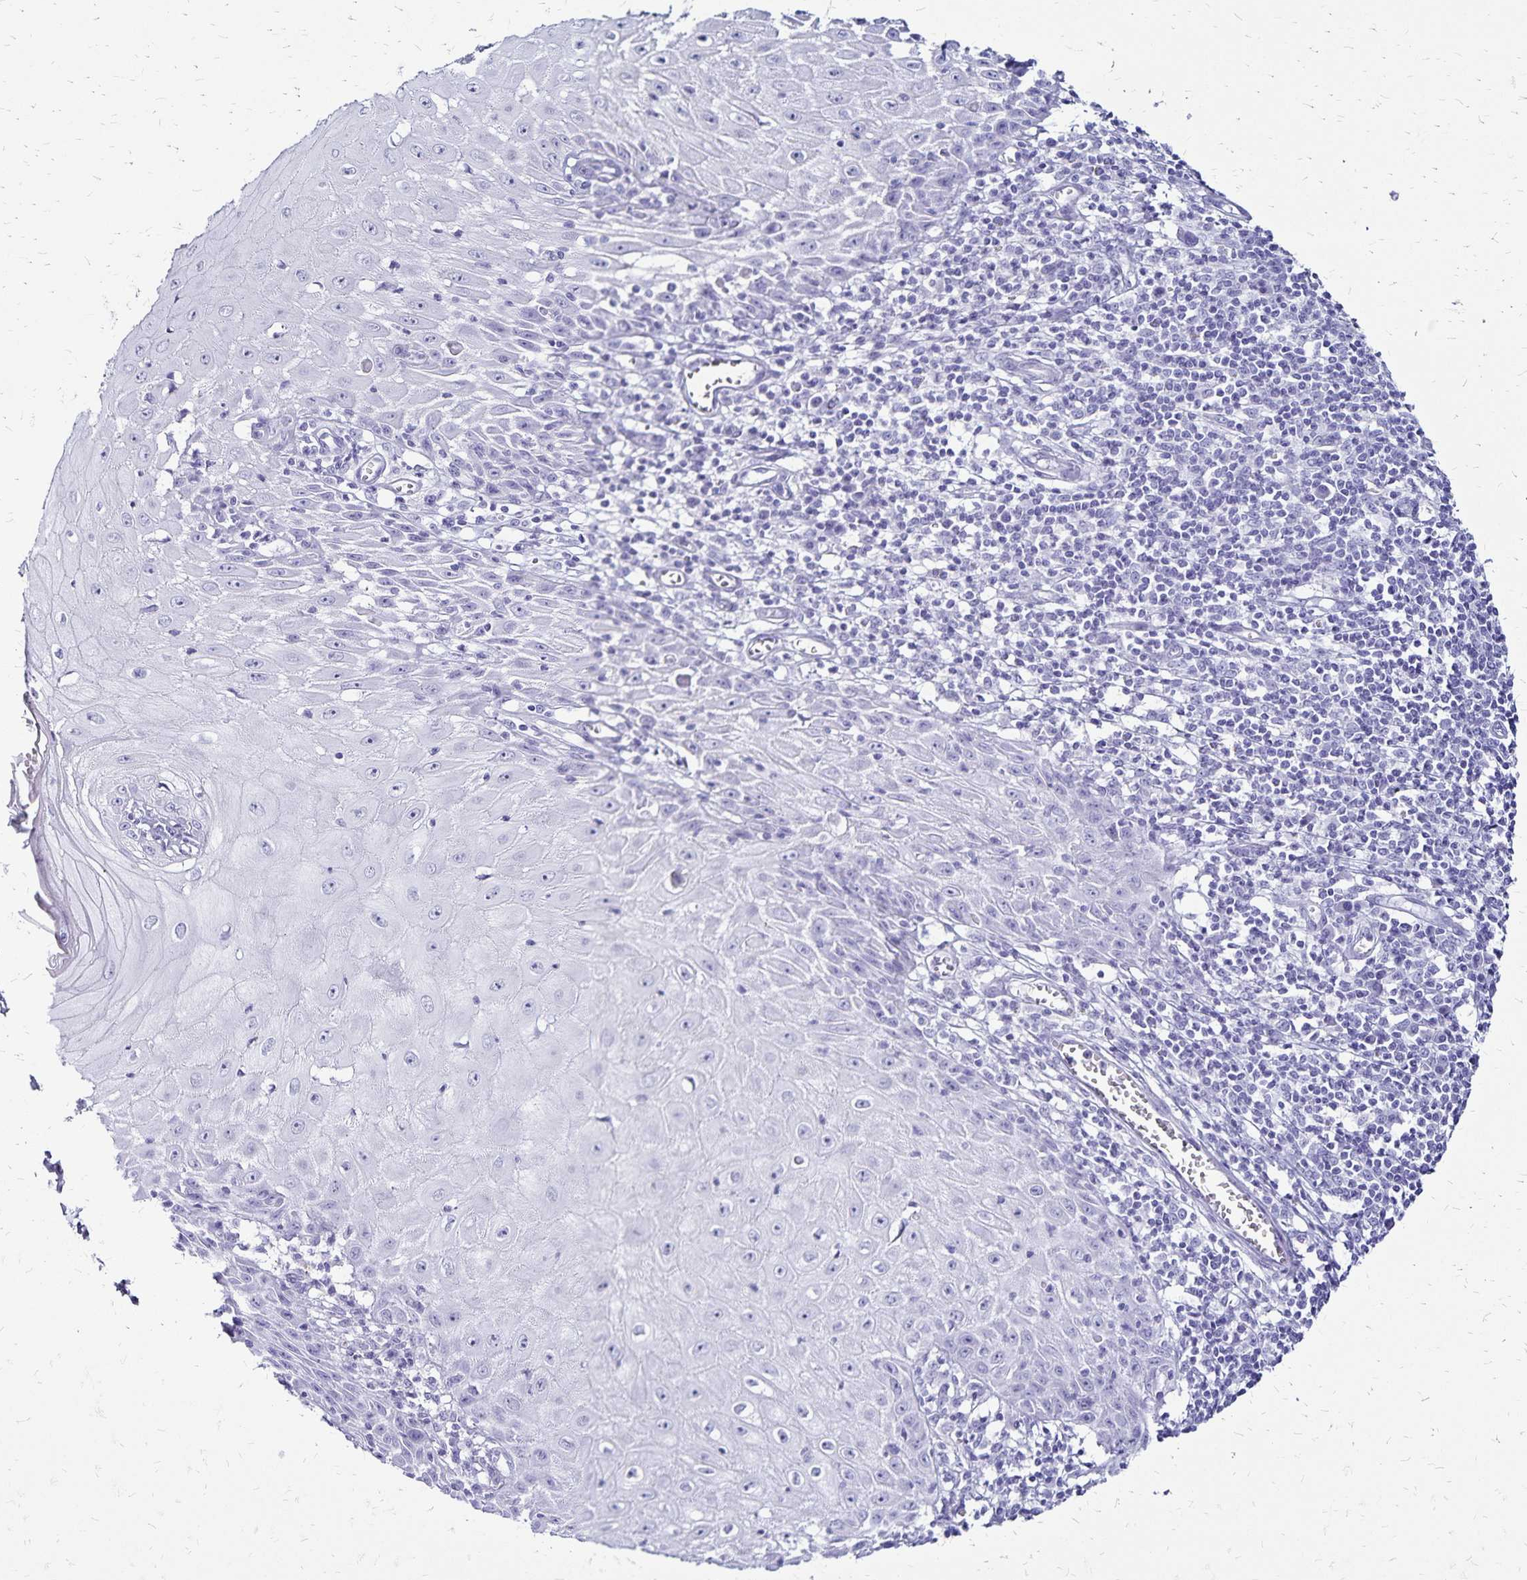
{"staining": {"intensity": "negative", "quantity": "none", "location": "none"}, "tissue": "skin cancer", "cell_type": "Tumor cells", "image_type": "cancer", "snomed": [{"axis": "morphology", "description": "Squamous cell carcinoma, NOS"}, {"axis": "topography", "description": "Skin"}], "caption": "Immunohistochemical staining of skin cancer (squamous cell carcinoma) displays no significant expression in tumor cells.", "gene": "LIN28B", "patient": {"sex": "female", "age": 73}}